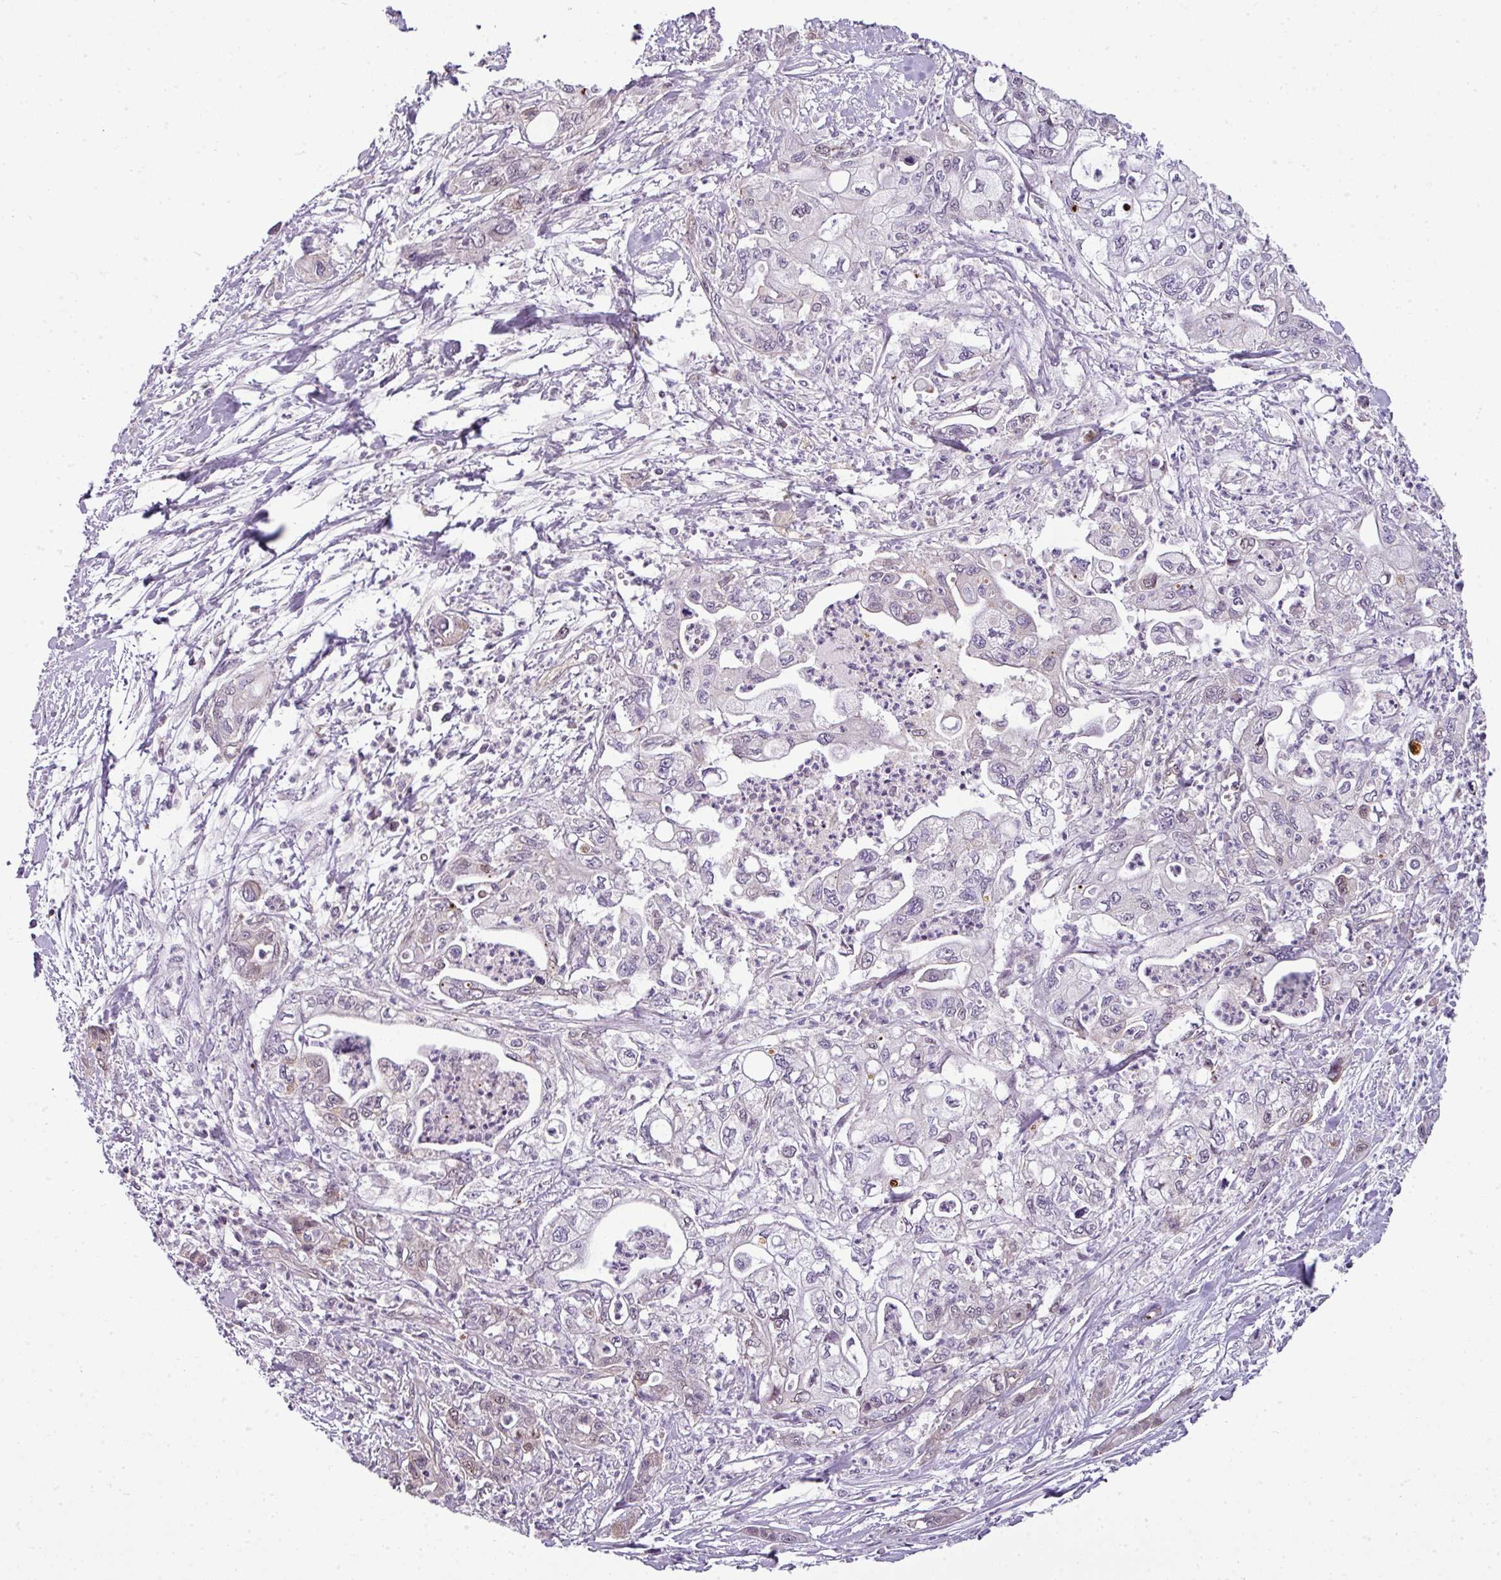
{"staining": {"intensity": "negative", "quantity": "none", "location": "none"}, "tissue": "pancreatic cancer", "cell_type": "Tumor cells", "image_type": "cancer", "snomed": [{"axis": "morphology", "description": "Adenocarcinoma, NOS"}, {"axis": "topography", "description": "Pancreas"}], "caption": "This image is of pancreatic cancer (adenocarcinoma) stained with IHC to label a protein in brown with the nuclei are counter-stained blue. There is no staining in tumor cells. (DAB (3,3'-diaminobenzidine) IHC, high magnification).", "gene": "DERPC", "patient": {"sex": "male", "age": 61}}